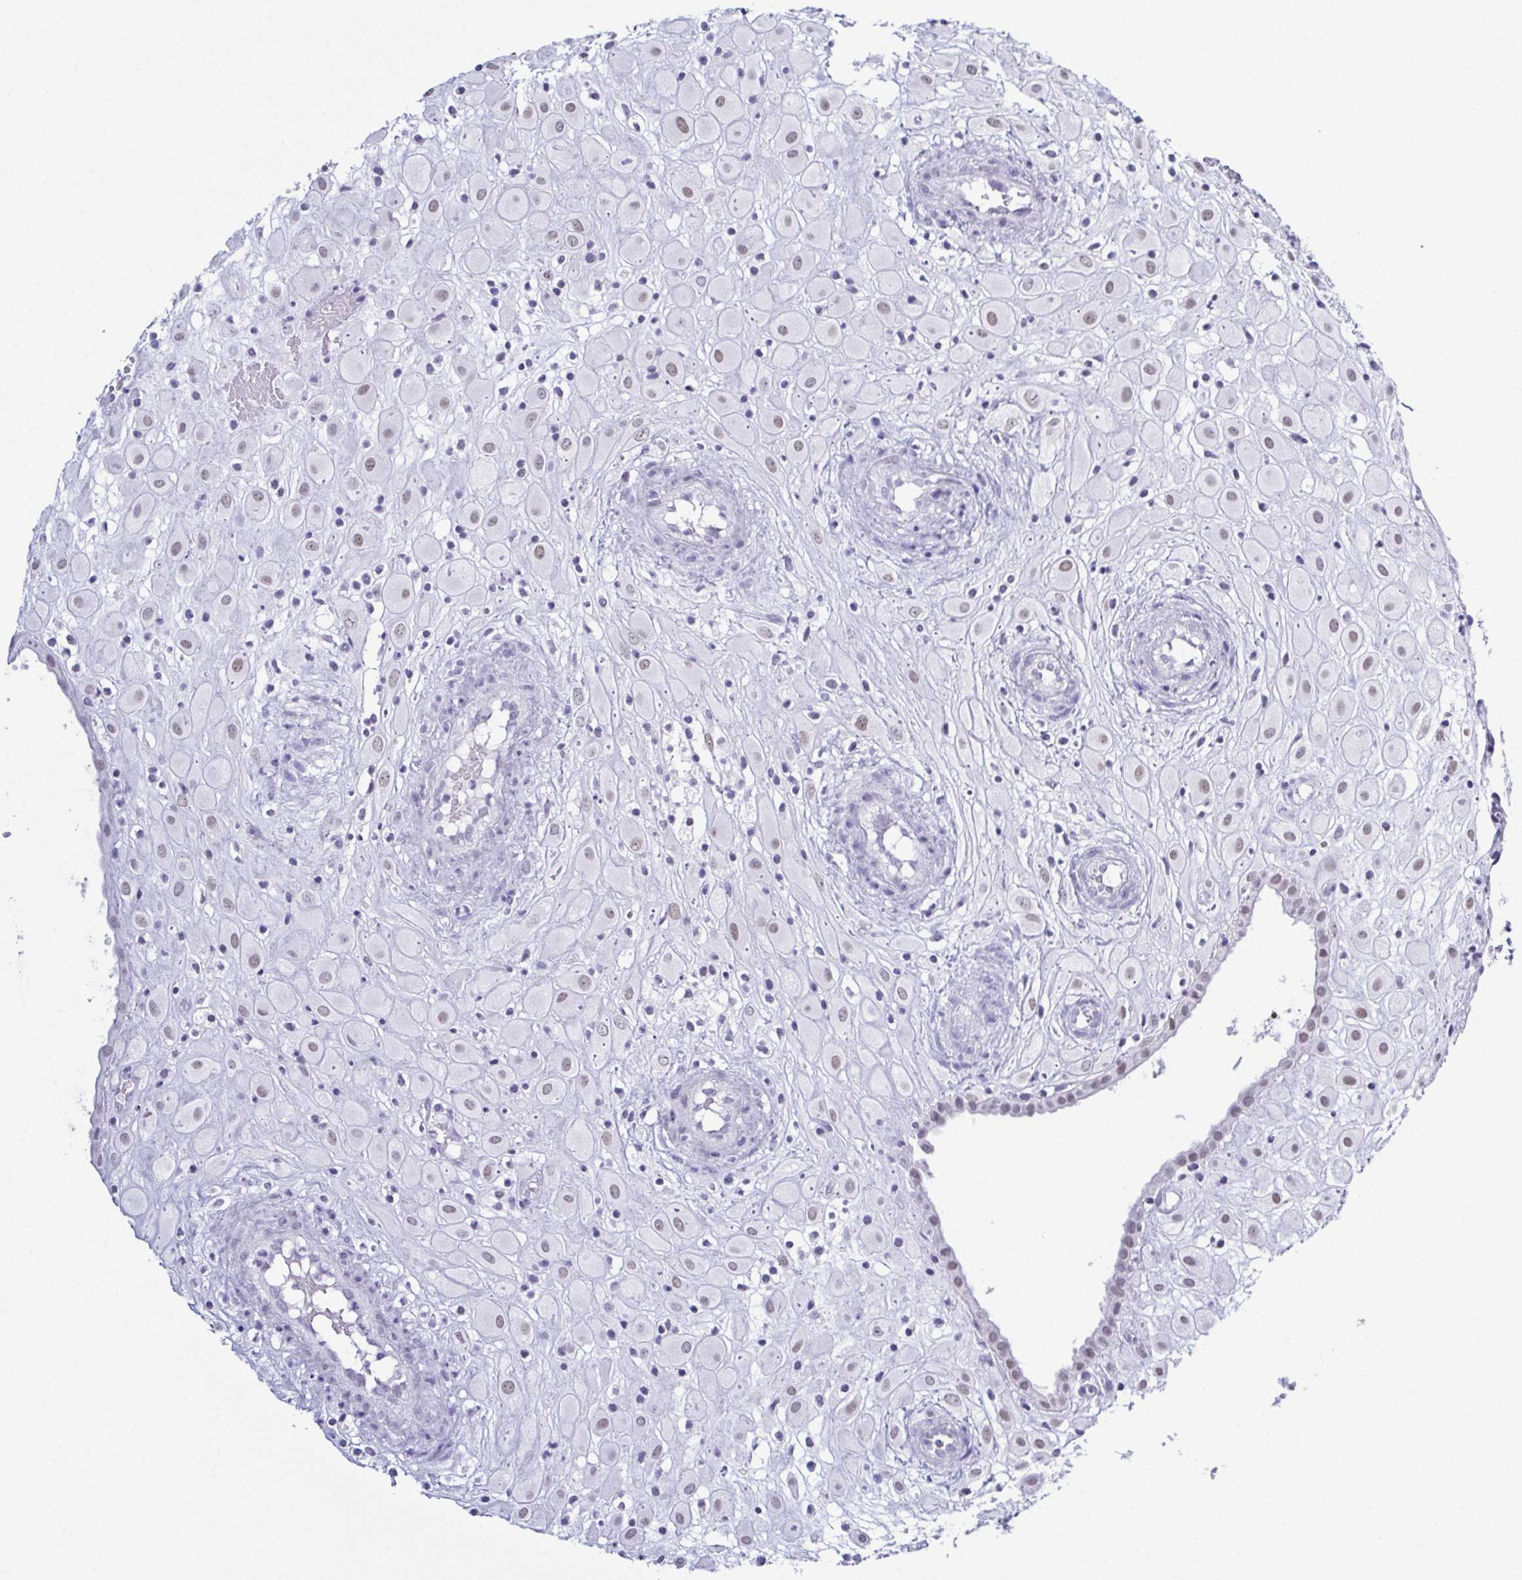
{"staining": {"intensity": "weak", "quantity": "25%-75%", "location": "nuclear"}, "tissue": "placenta", "cell_type": "Decidual cells", "image_type": "normal", "snomed": [{"axis": "morphology", "description": "Normal tissue, NOS"}, {"axis": "topography", "description": "Placenta"}], "caption": "Placenta stained with immunohistochemistry (IHC) displays weak nuclear expression in approximately 25%-75% of decidual cells.", "gene": "SUGP2", "patient": {"sex": "female", "age": 24}}